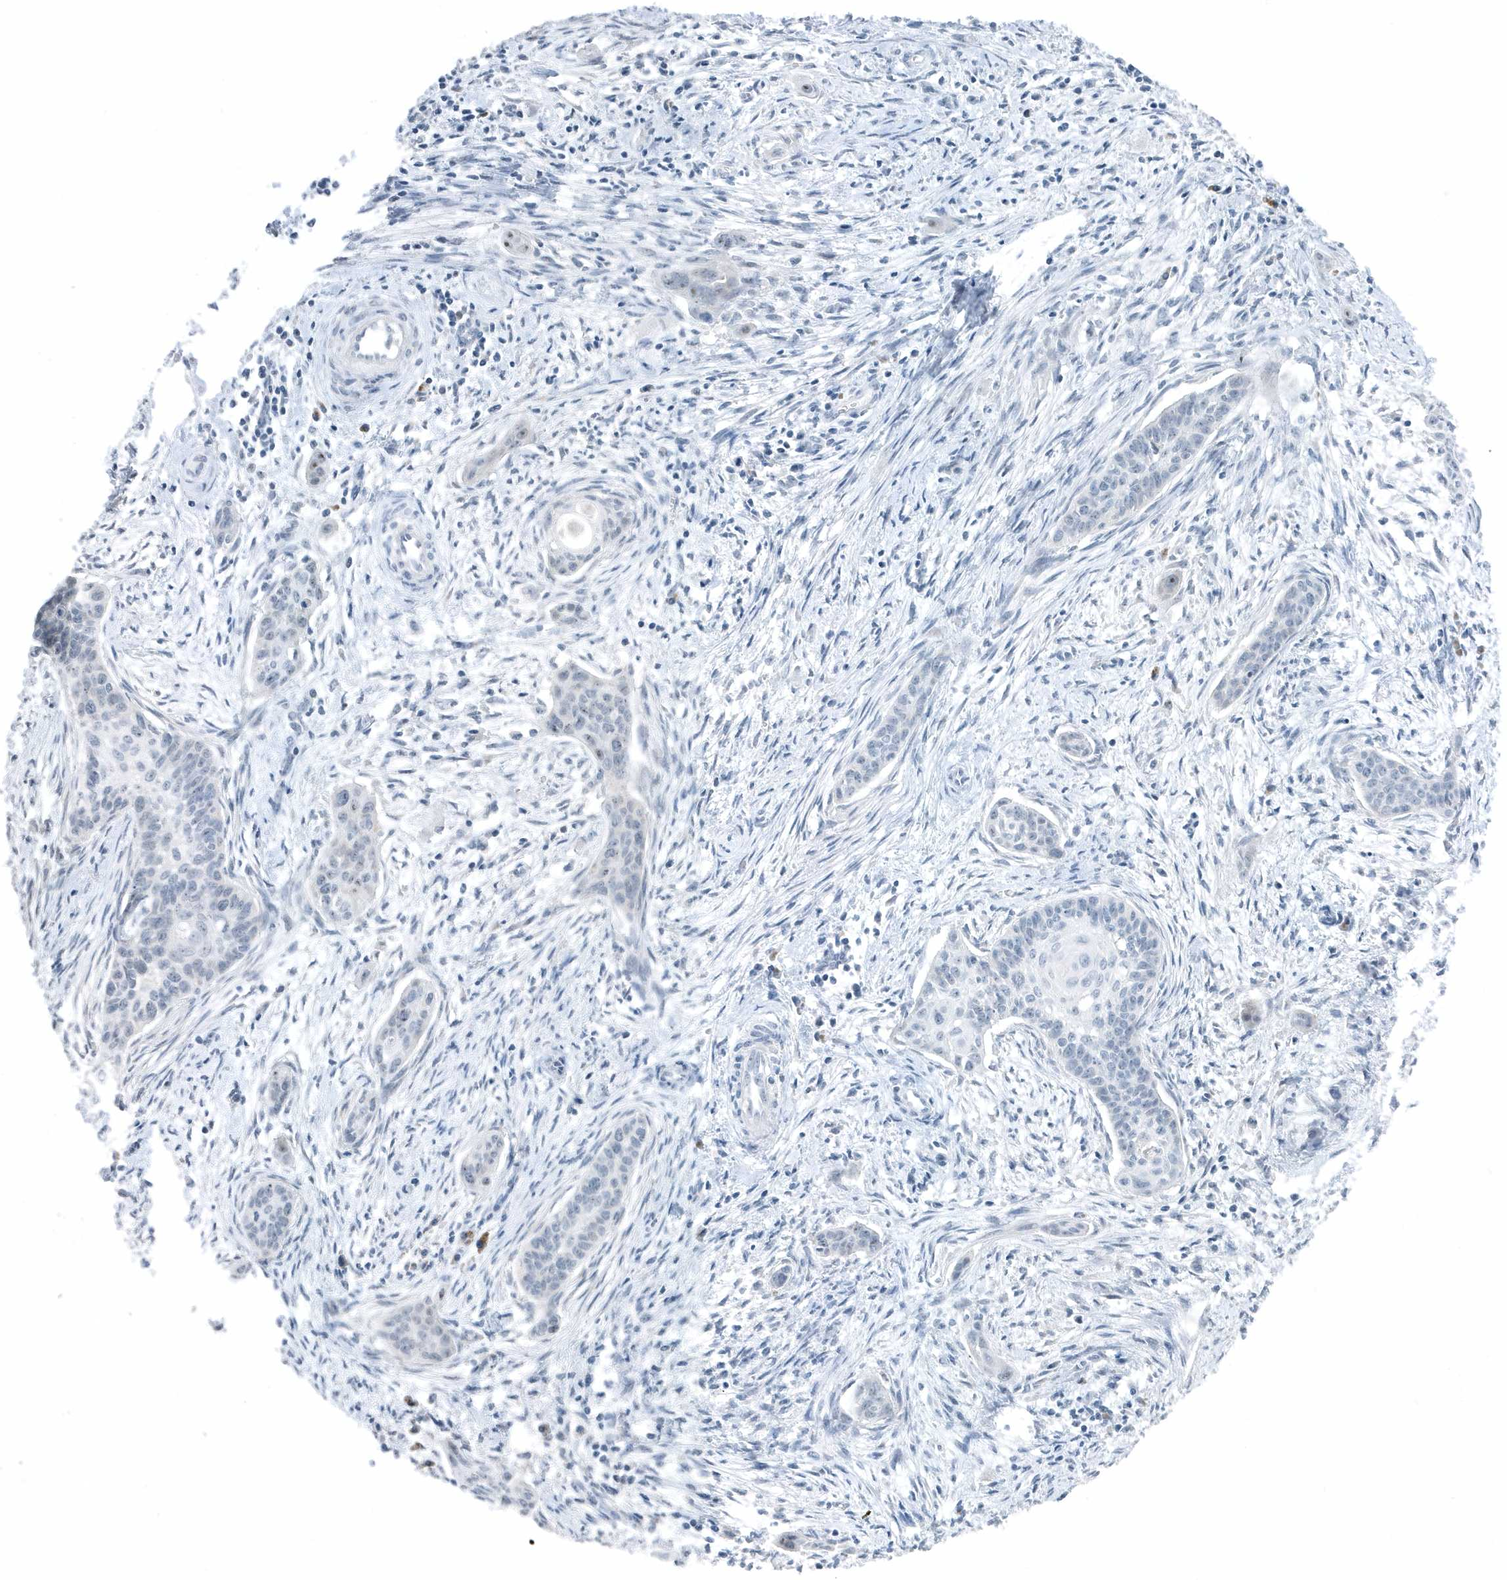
{"staining": {"intensity": "negative", "quantity": "none", "location": "none"}, "tissue": "cervical cancer", "cell_type": "Tumor cells", "image_type": "cancer", "snomed": [{"axis": "morphology", "description": "Squamous cell carcinoma, NOS"}, {"axis": "topography", "description": "Cervix"}], "caption": "Immunohistochemistry (IHC) micrograph of neoplastic tissue: cervical squamous cell carcinoma stained with DAB (3,3'-diaminobenzidine) demonstrates no significant protein staining in tumor cells.", "gene": "RPF2", "patient": {"sex": "female", "age": 33}}